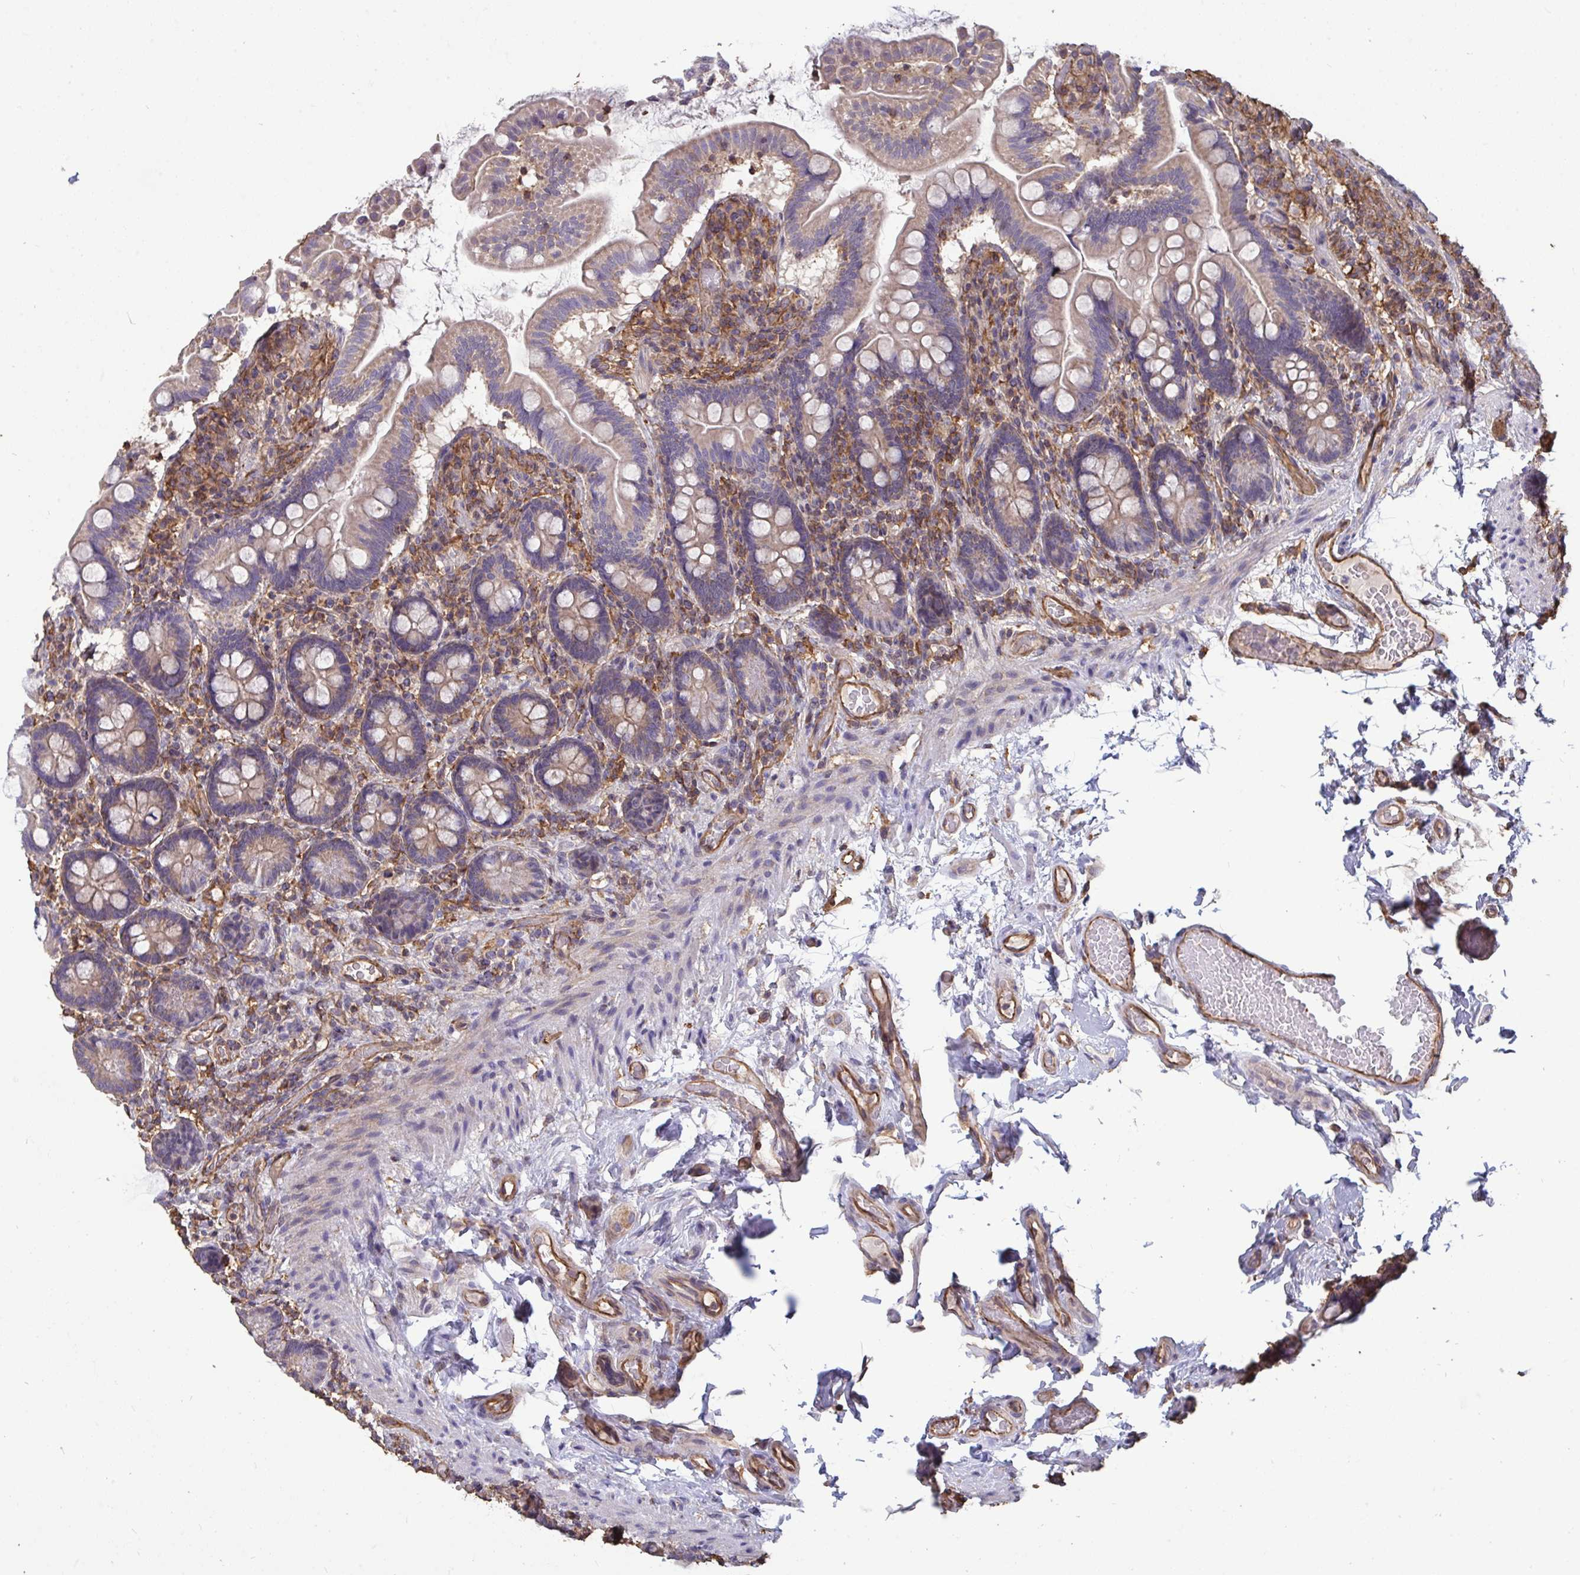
{"staining": {"intensity": "moderate", "quantity": "25%-75%", "location": "cytoplasmic/membranous"}, "tissue": "small intestine", "cell_type": "Glandular cells", "image_type": "normal", "snomed": [{"axis": "morphology", "description": "Normal tissue, NOS"}, {"axis": "topography", "description": "Small intestine"}], "caption": "Brown immunohistochemical staining in benign small intestine shows moderate cytoplasmic/membranous expression in approximately 25%-75% of glandular cells. Using DAB (brown) and hematoxylin (blue) stains, captured at high magnification using brightfield microscopy.", "gene": "ISCU", "patient": {"sex": "female", "age": 64}}